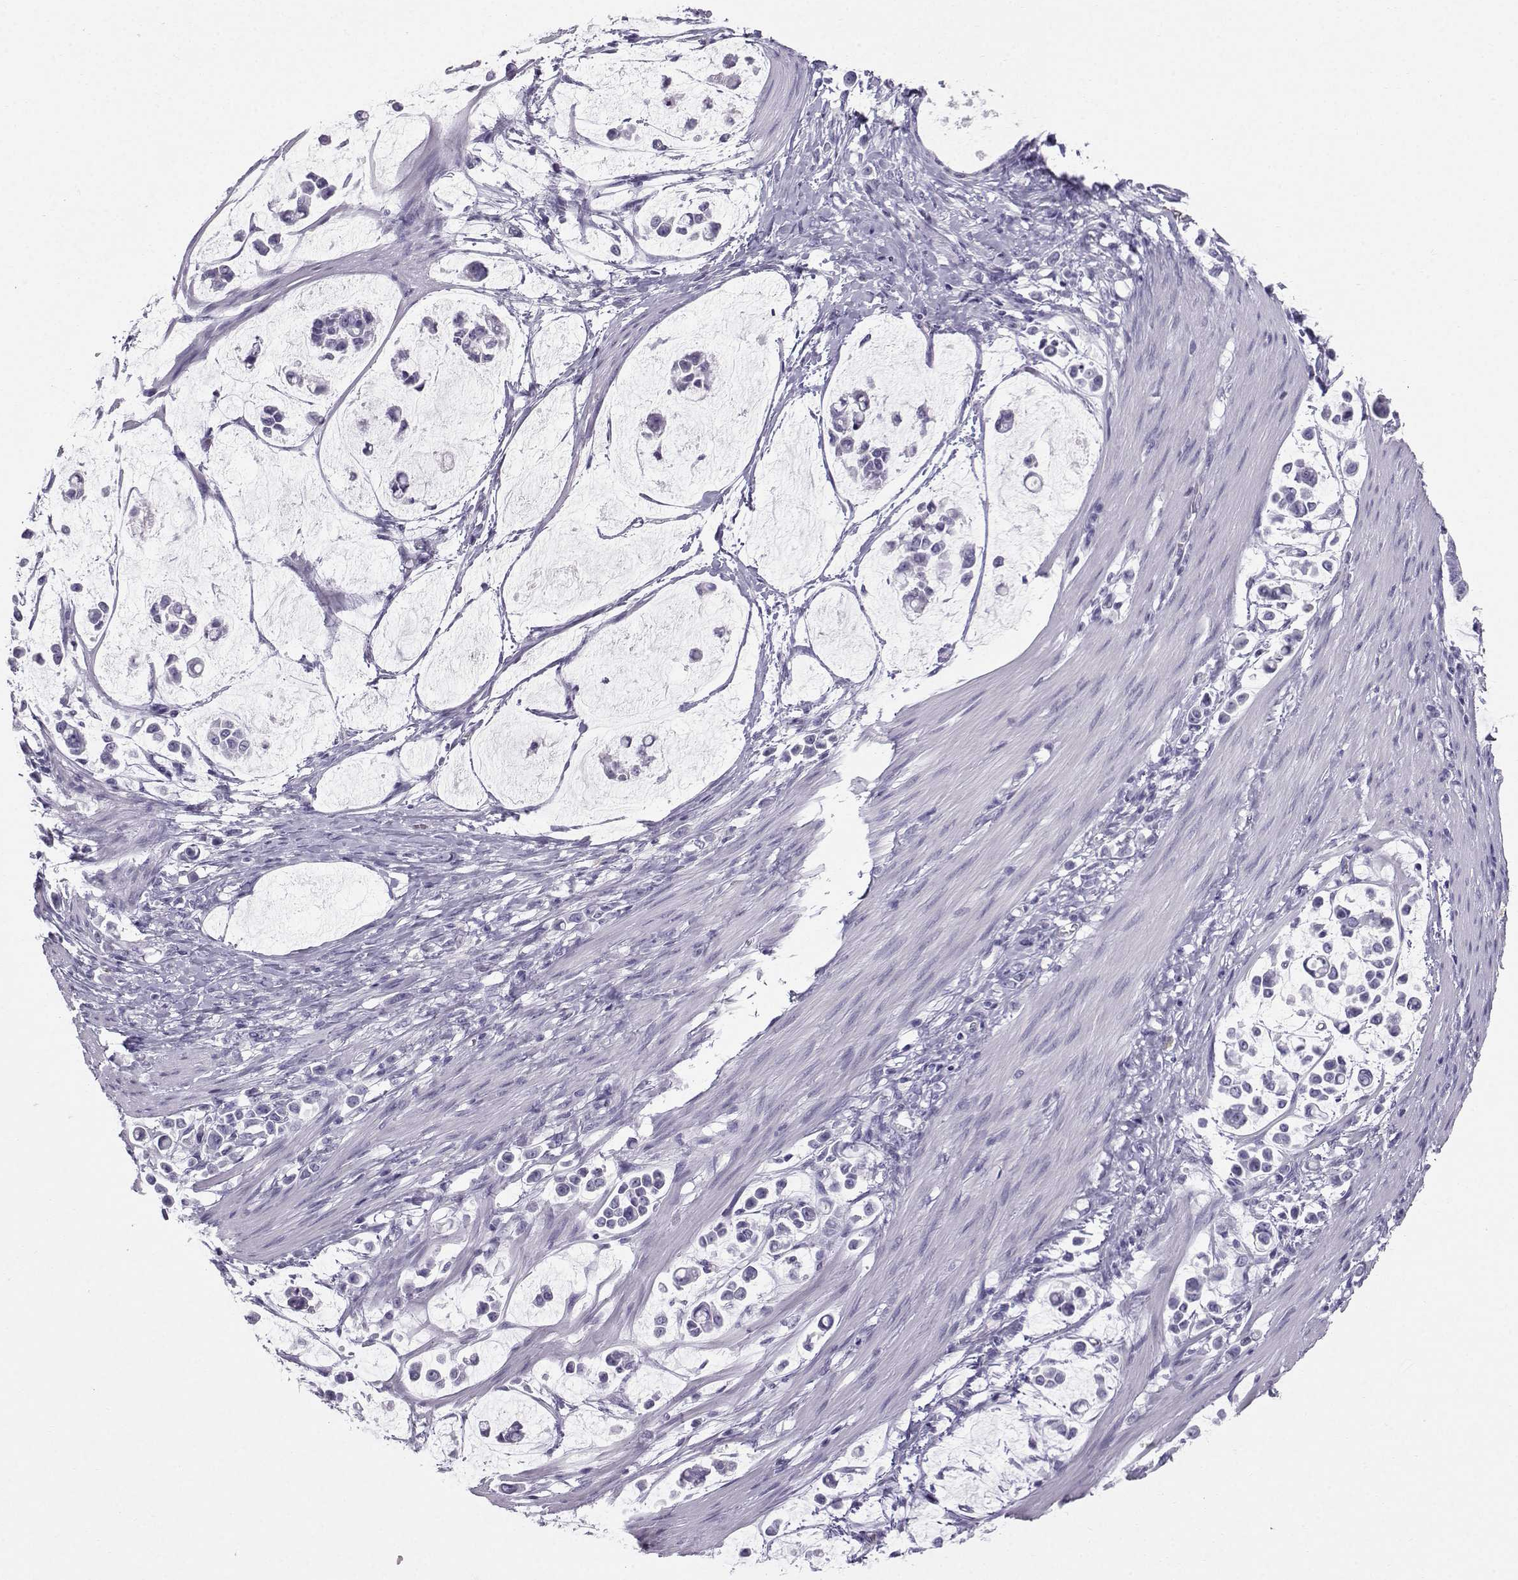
{"staining": {"intensity": "negative", "quantity": "none", "location": "none"}, "tissue": "stomach cancer", "cell_type": "Tumor cells", "image_type": "cancer", "snomed": [{"axis": "morphology", "description": "Adenocarcinoma, NOS"}, {"axis": "topography", "description": "Stomach"}], "caption": "DAB immunohistochemical staining of adenocarcinoma (stomach) reveals no significant expression in tumor cells.", "gene": "IQCD", "patient": {"sex": "male", "age": 82}}